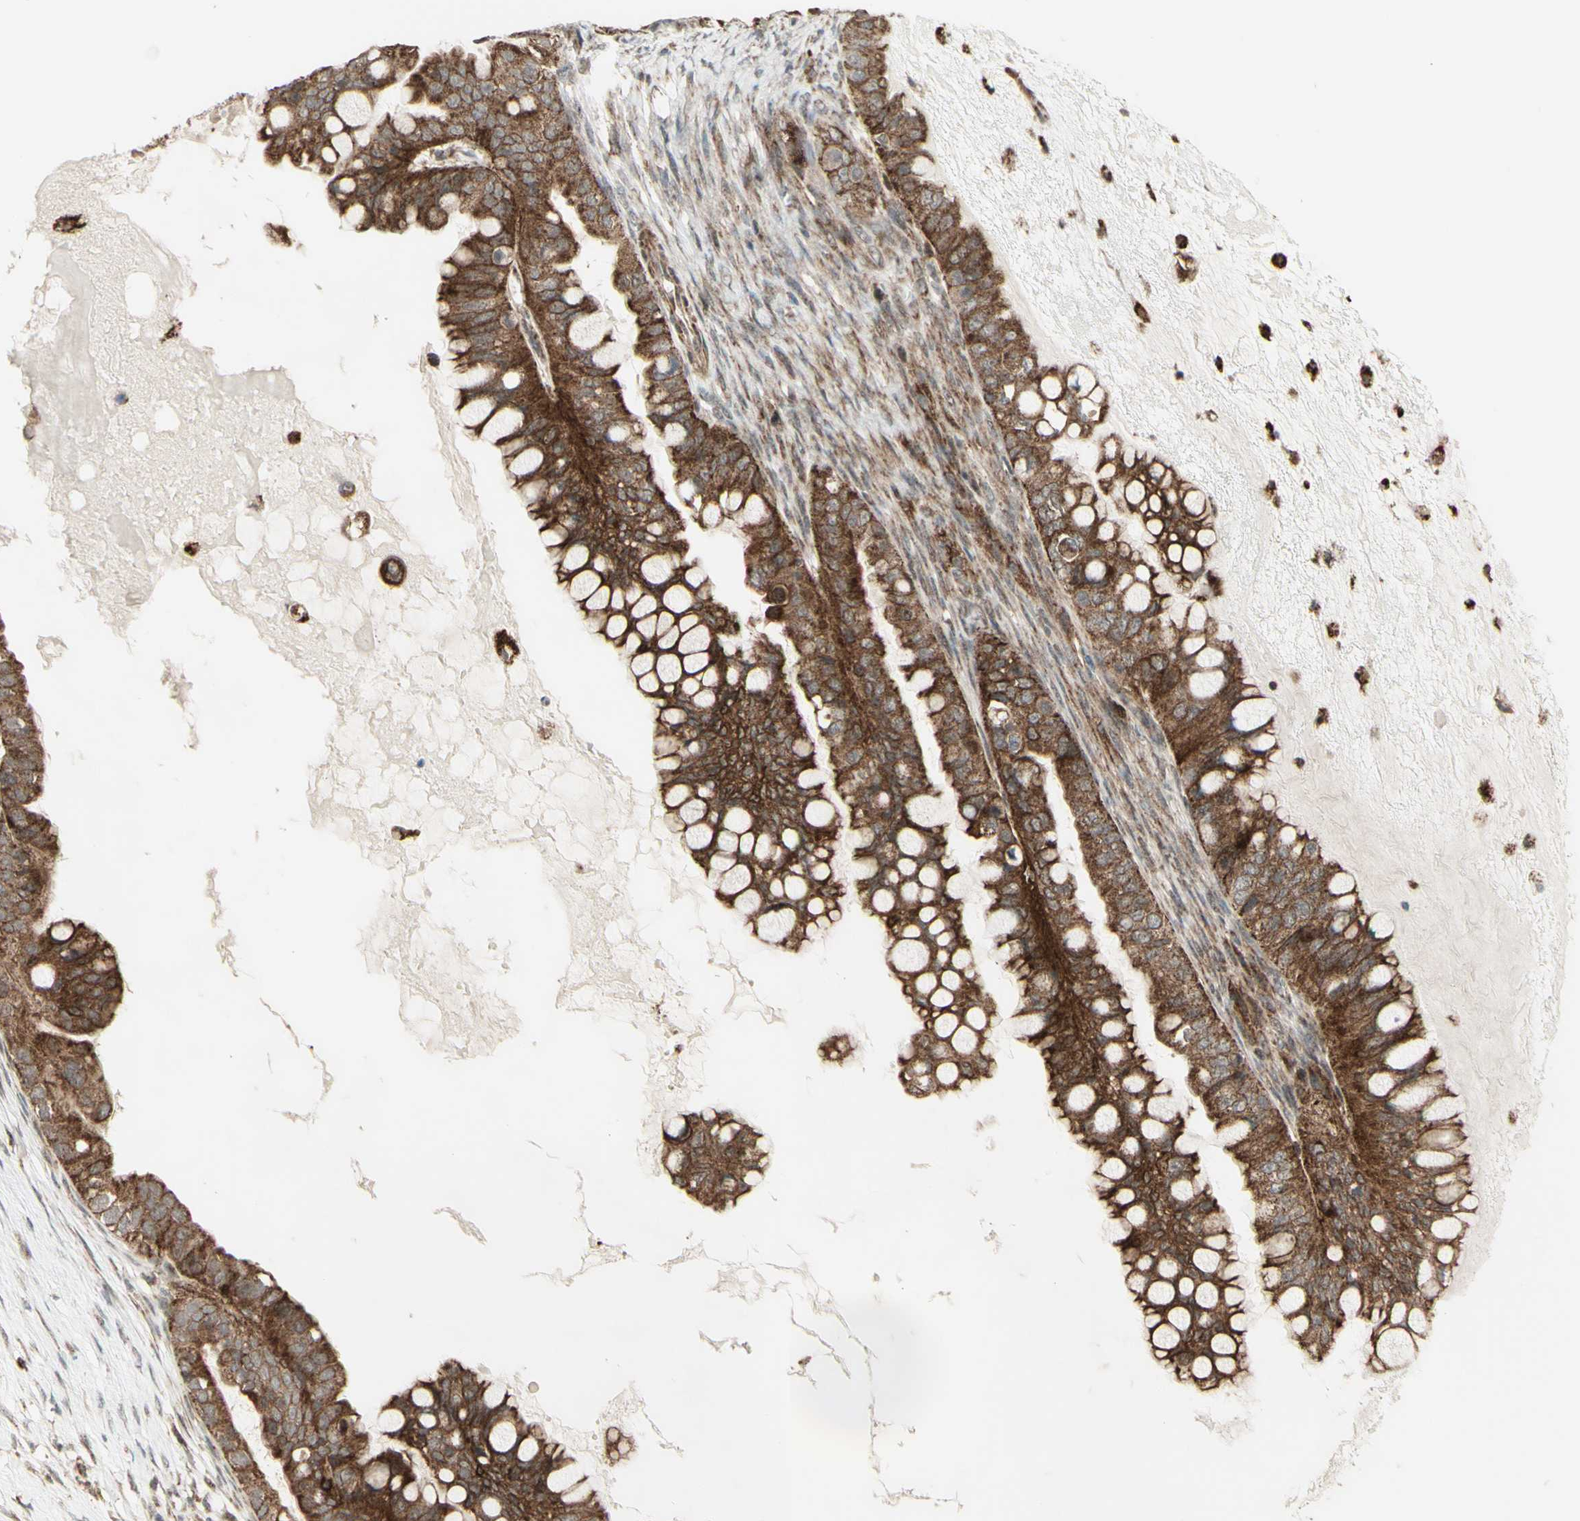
{"staining": {"intensity": "moderate", "quantity": ">75%", "location": "cytoplasmic/membranous"}, "tissue": "ovarian cancer", "cell_type": "Tumor cells", "image_type": "cancer", "snomed": [{"axis": "morphology", "description": "Cystadenocarcinoma, mucinous, NOS"}, {"axis": "topography", "description": "Ovary"}], "caption": "This micrograph displays ovarian mucinous cystadenocarcinoma stained with immunohistochemistry to label a protein in brown. The cytoplasmic/membranous of tumor cells show moderate positivity for the protein. Nuclei are counter-stained blue.", "gene": "DHRS3", "patient": {"sex": "female", "age": 80}}